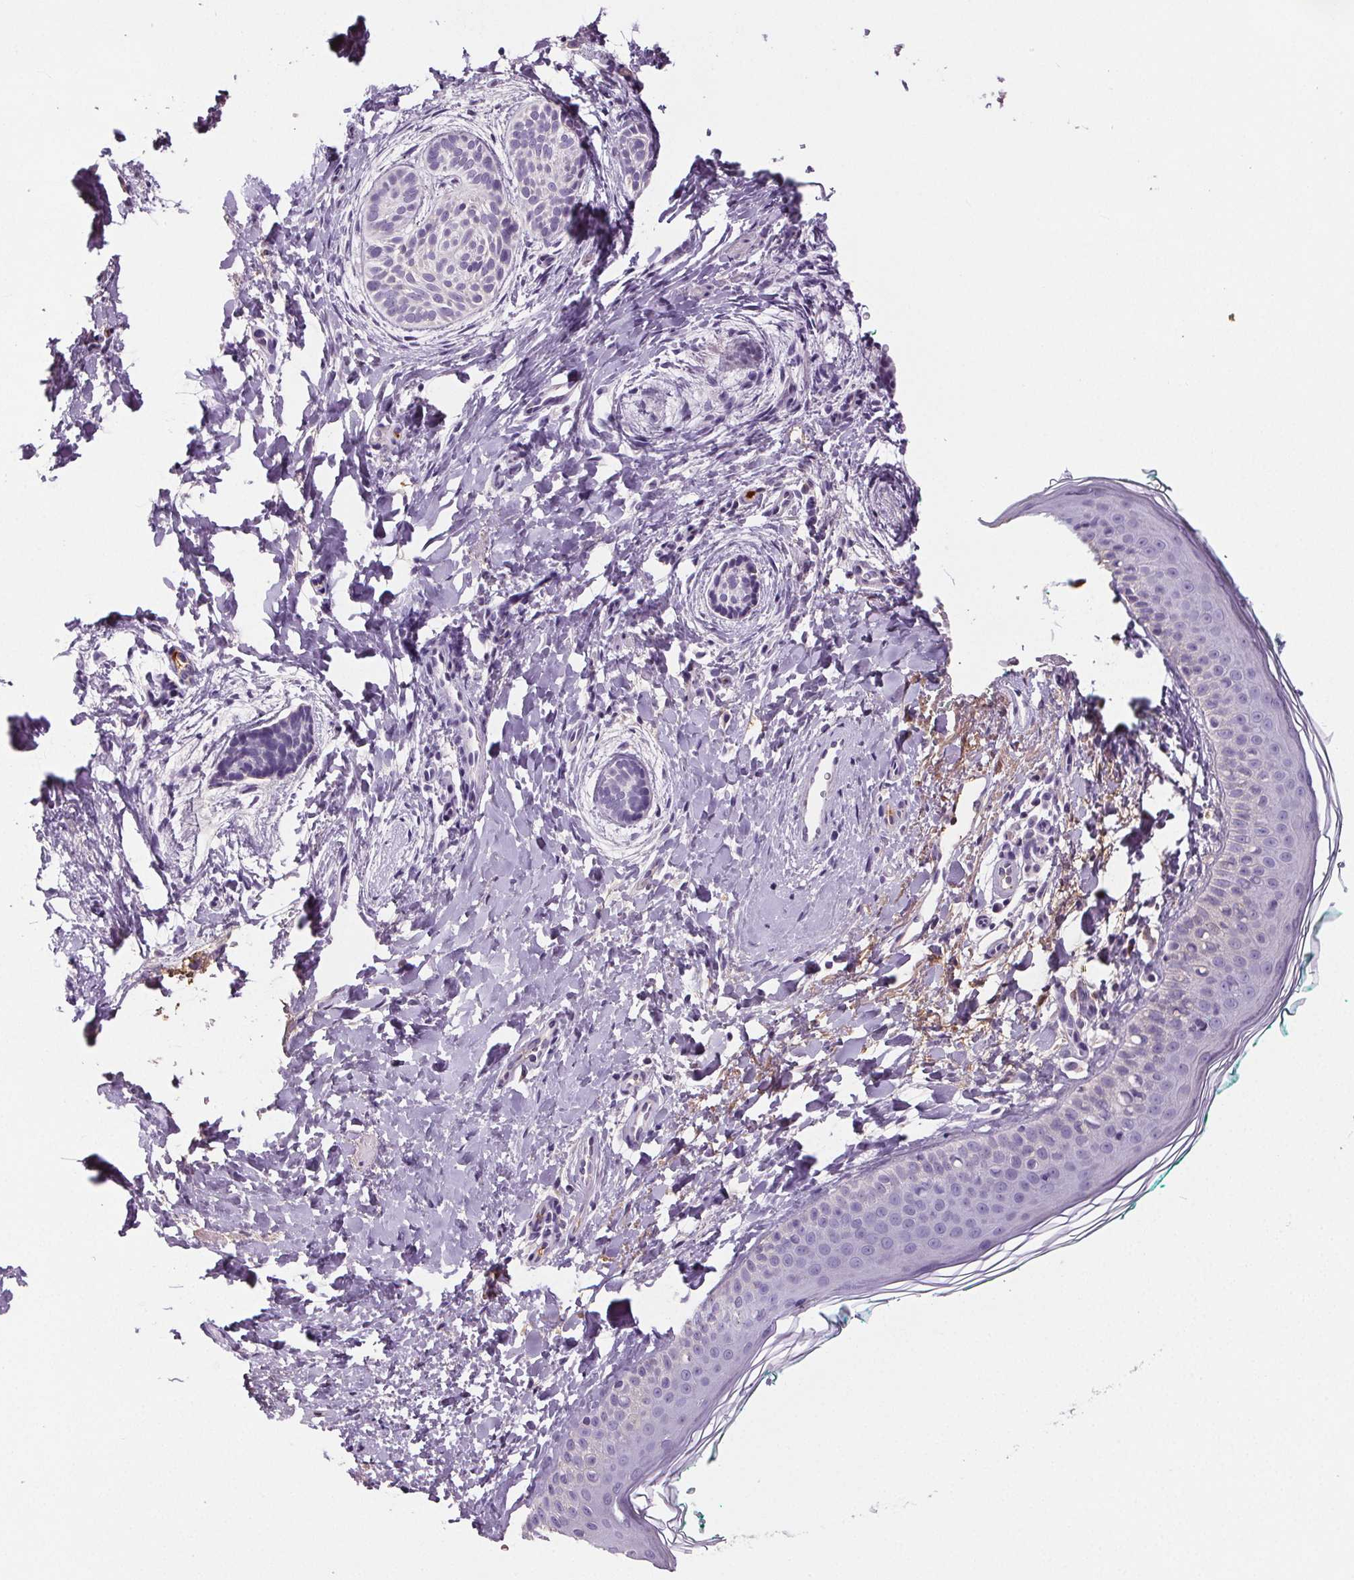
{"staining": {"intensity": "negative", "quantity": "none", "location": "none"}, "tissue": "skin cancer", "cell_type": "Tumor cells", "image_type": "cancer", "snomed": [{"axis": "morphology", "description": "Basal cell carcinoma"}, {"axis": "topography", "description": "Skin"}], "caption": "DAB immunohistochemical staining of human skin basal cell carcinoma displays no significant expression in tumor cells.", "gene": "CD5L", "patient": {"sex": "male", "age": 63}}